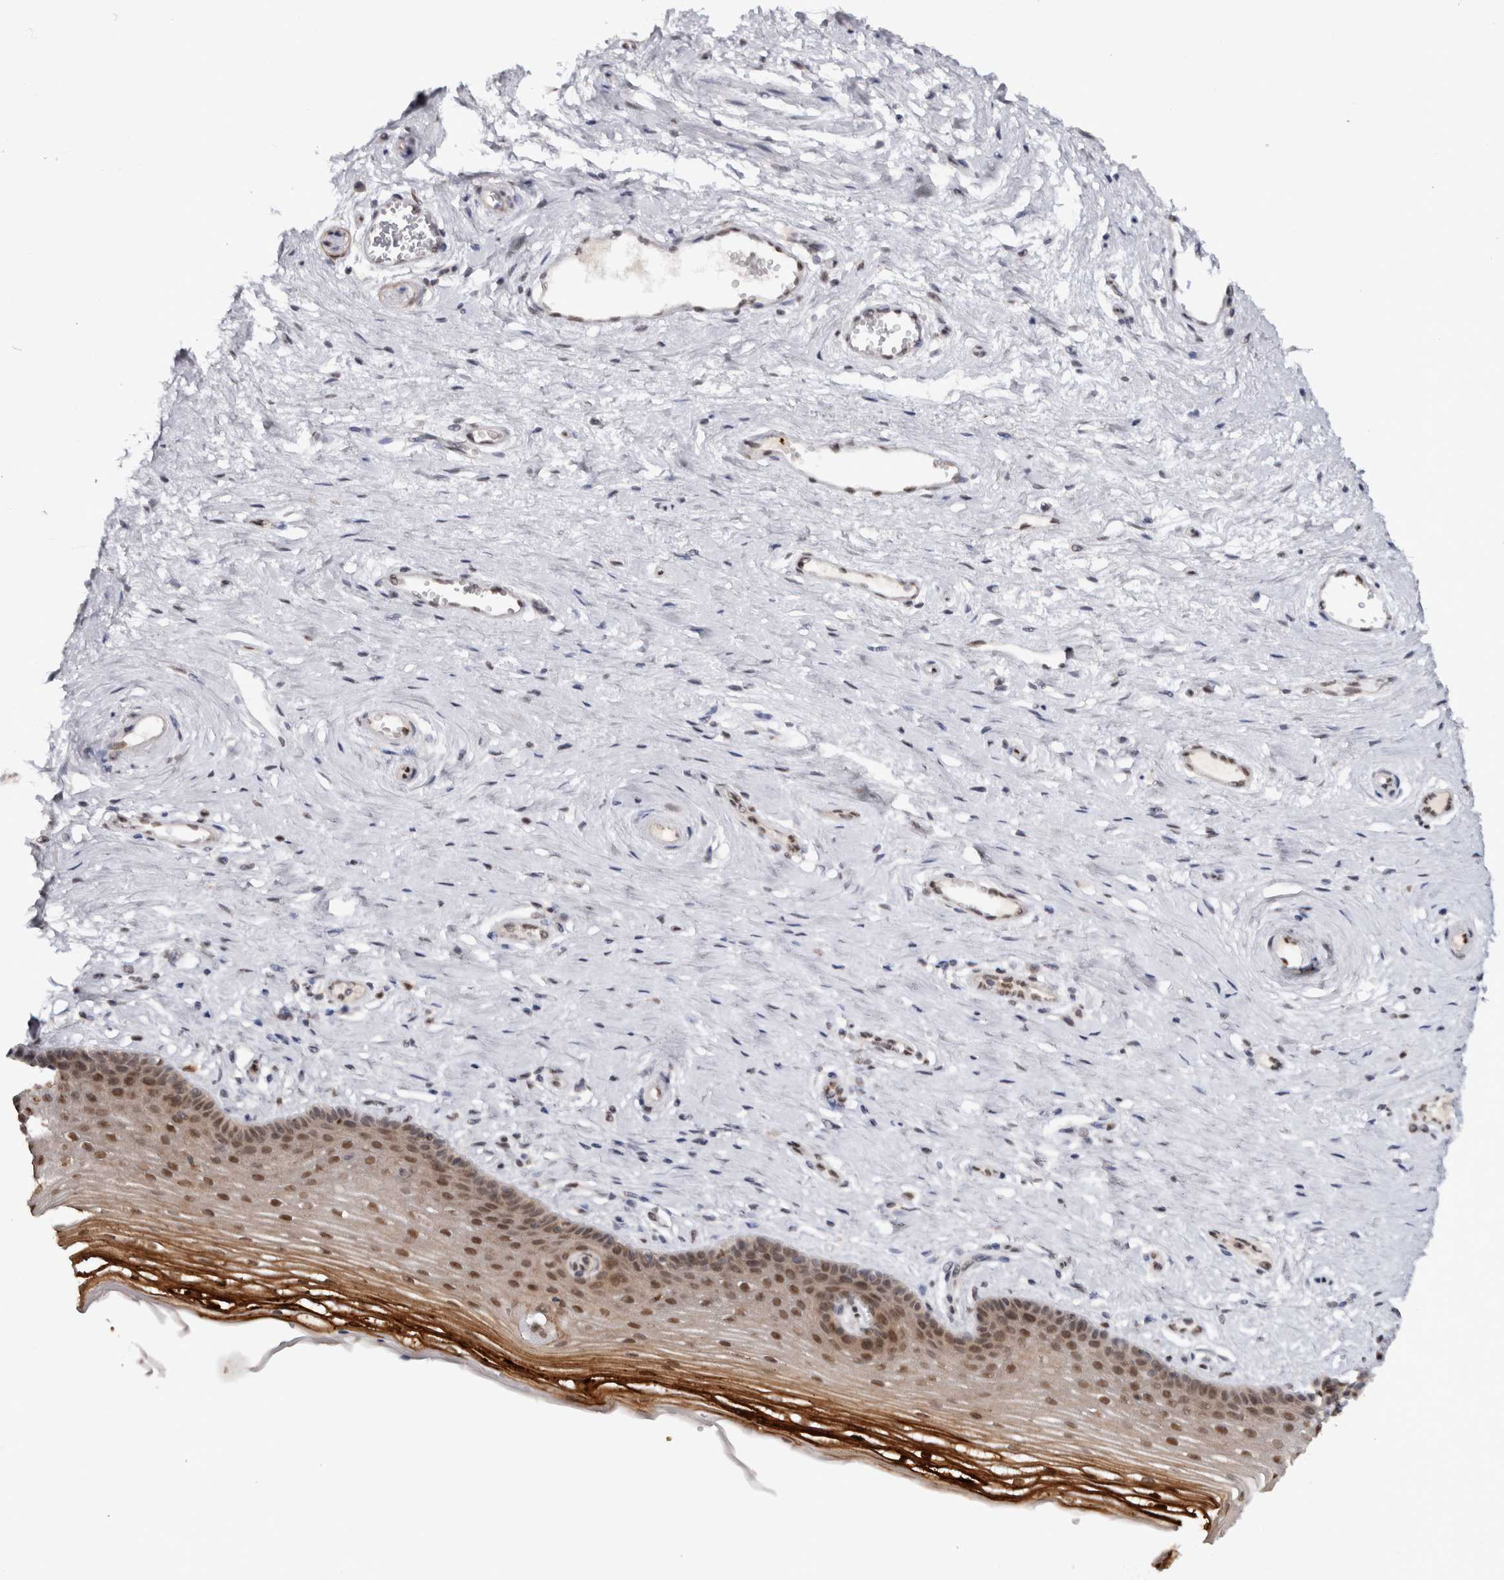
{"staining": {"intensity": "moderate", "quantity": ">75%", "location": "cytoplasmic/membranous,nuclear"}, "tissue": "vagina", "cell_type": "Squamous epithelial cells", "image_type": "normal", "snomed": [{"axis": "morphology", "description": "Normal tissue, NOS"}, {"axis": "topography", "description": "Vagina"}], "caption": "An immunohistochemistry (IHC) histopathology image of benign tissue is shown. Protein staining in brown highlights moderate cytoplasmic/membranous,nuclear positivity in vagina within squamous epithelial cells. The protein of interest is shown in brown color, while the nuclei are stained blue.", "gene": "RPS6KA2", "patient": {"sex": "female", "age": 46}}